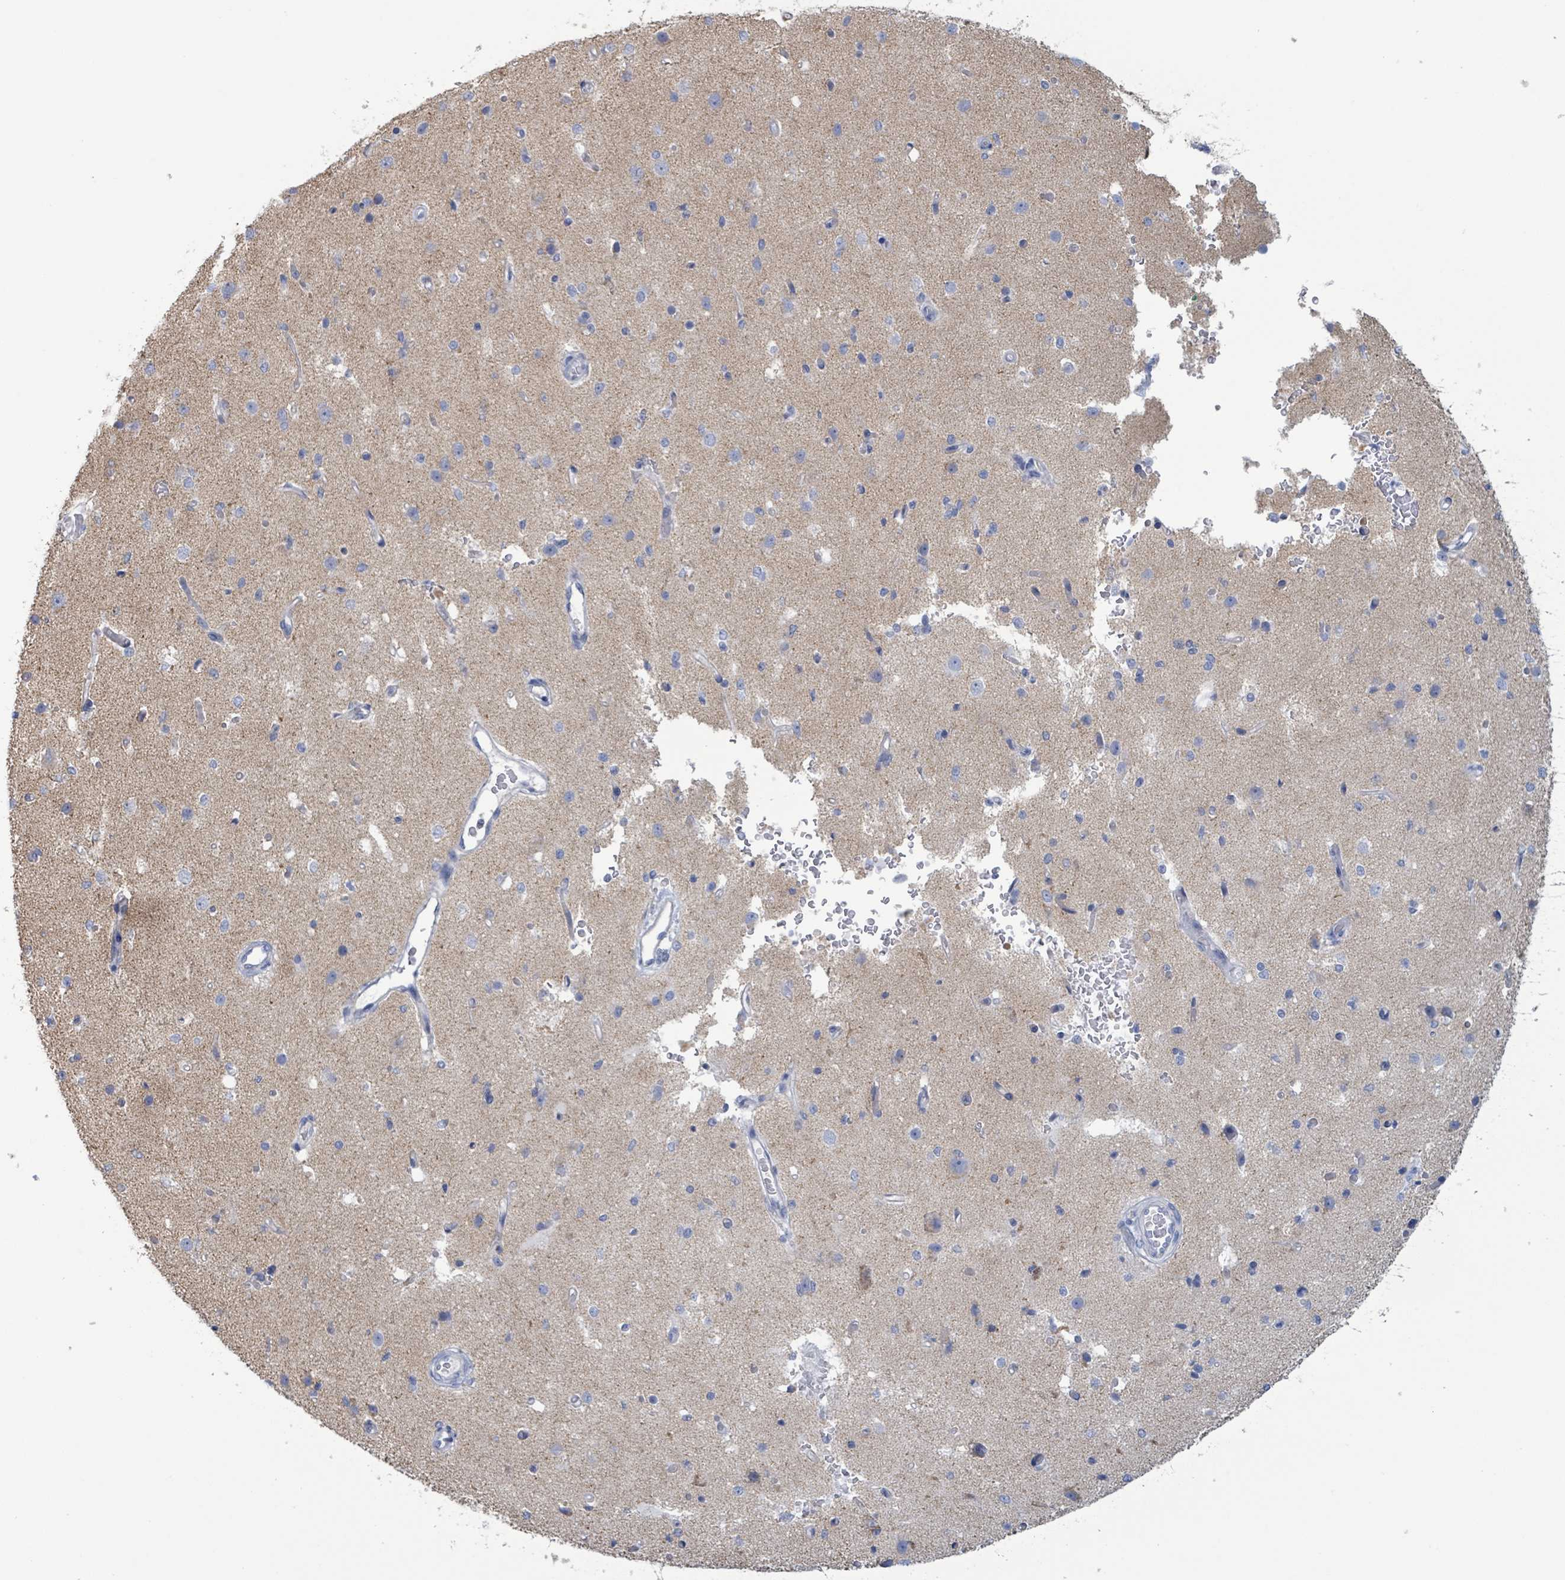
{"staining": {"intensity": "negative", "quantity": "none", "location": "none"}, "tissue": "cerebral cortex", "cell_type": "Endothelial cells", "image_type": "normal", "snomed": [{"axis": "morphology", "description": "Normal tissue, NOS"}, {"axis": "morphology", "description": "Inflammation, NOS"}, {"axis": "topography", "description": "Cerebral cortex"}], "caption": "This is a image of IHC staining of benign cerebral cortex, which shows no staining in endothelial cells. (Stains: DAB (3,3'-diaminobenzidine) immunohistochemistry with hematoxylin counter stain, Microscopy: brightfield microscopy at high magnification).", "gene": "AKR1C4", "patient": {"sex": "male", "age": 6}}